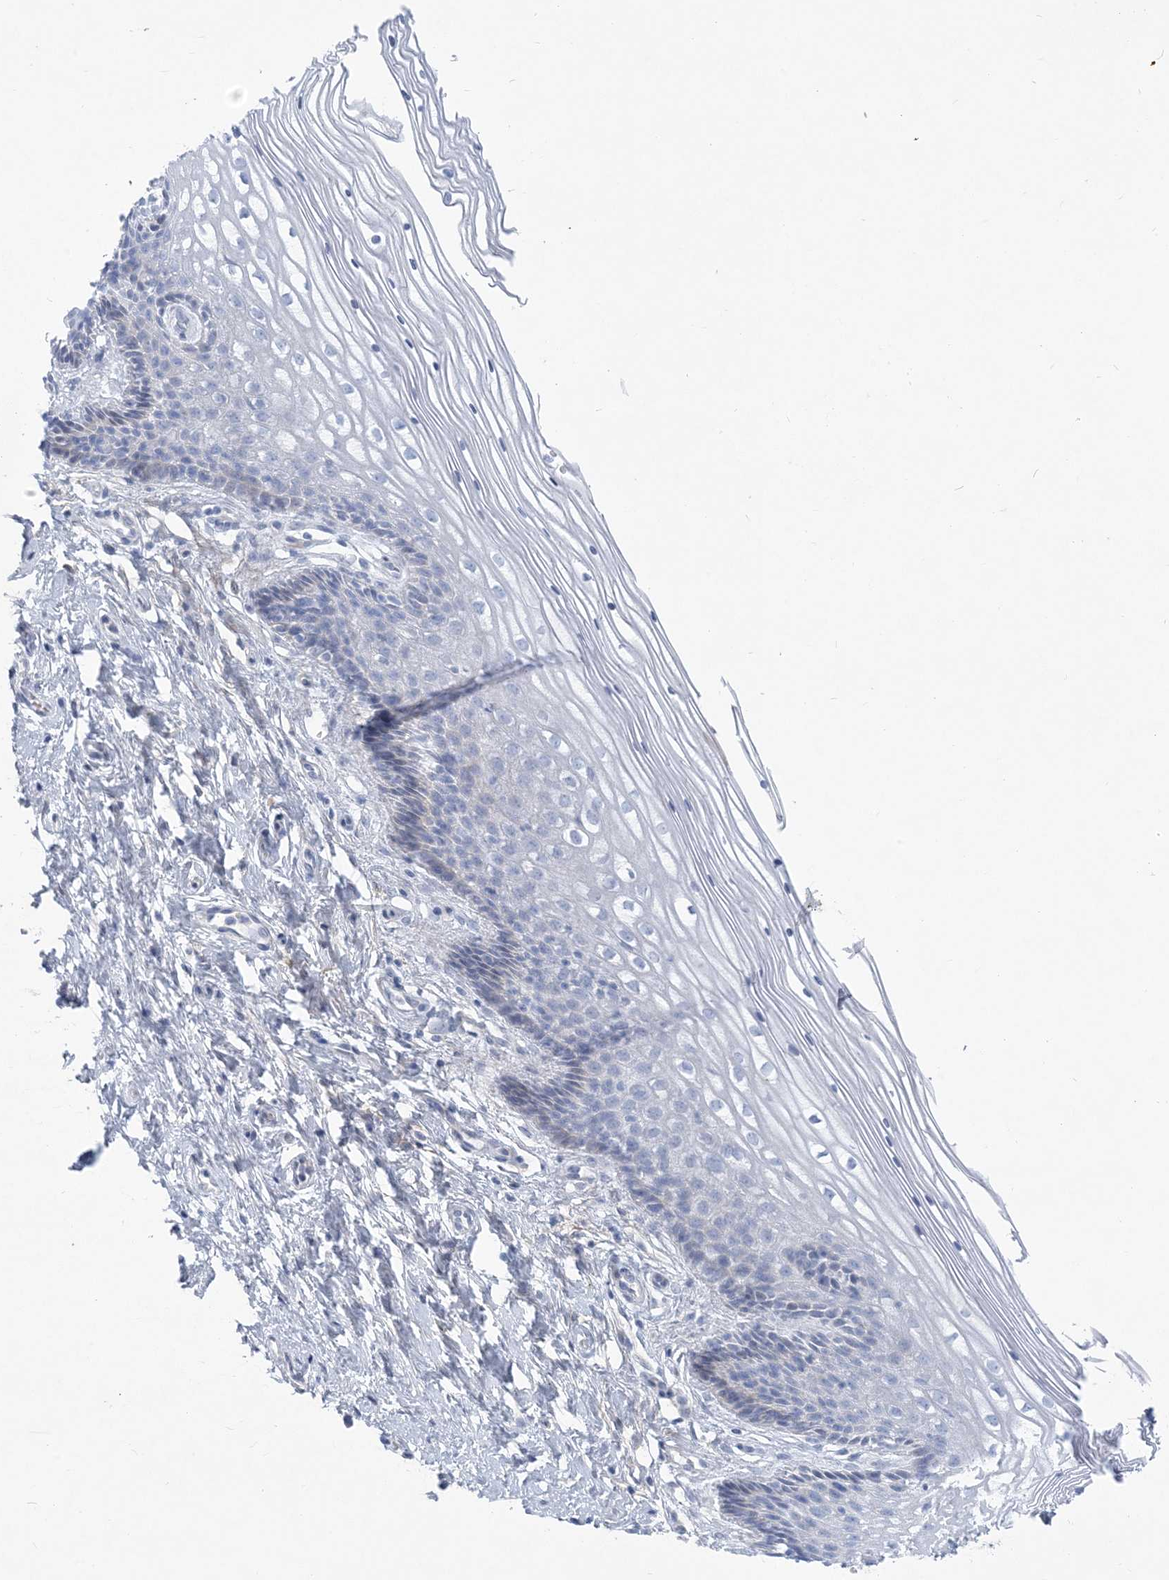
{"staining": {"intensity": "moderate", "quantity": "<25%", "location": "cytoplasmic/membranous"}, "tissue": "cervix", "cell_type": "Glandular cells", "image_type": "normal", "snomed": [{"axis": "morphology", "description": "Normal tissue, NOS"}, {"axis": "topography", "description": "Cervix"}], "caption": "DAB immunohistochemical staining of normal cervix exhibits moderate cytoplasmic/membranous protein expression in about <25% of glandular cells.", "gene": "MOXD1", "patient": {"sex": "female", "age": 33}}